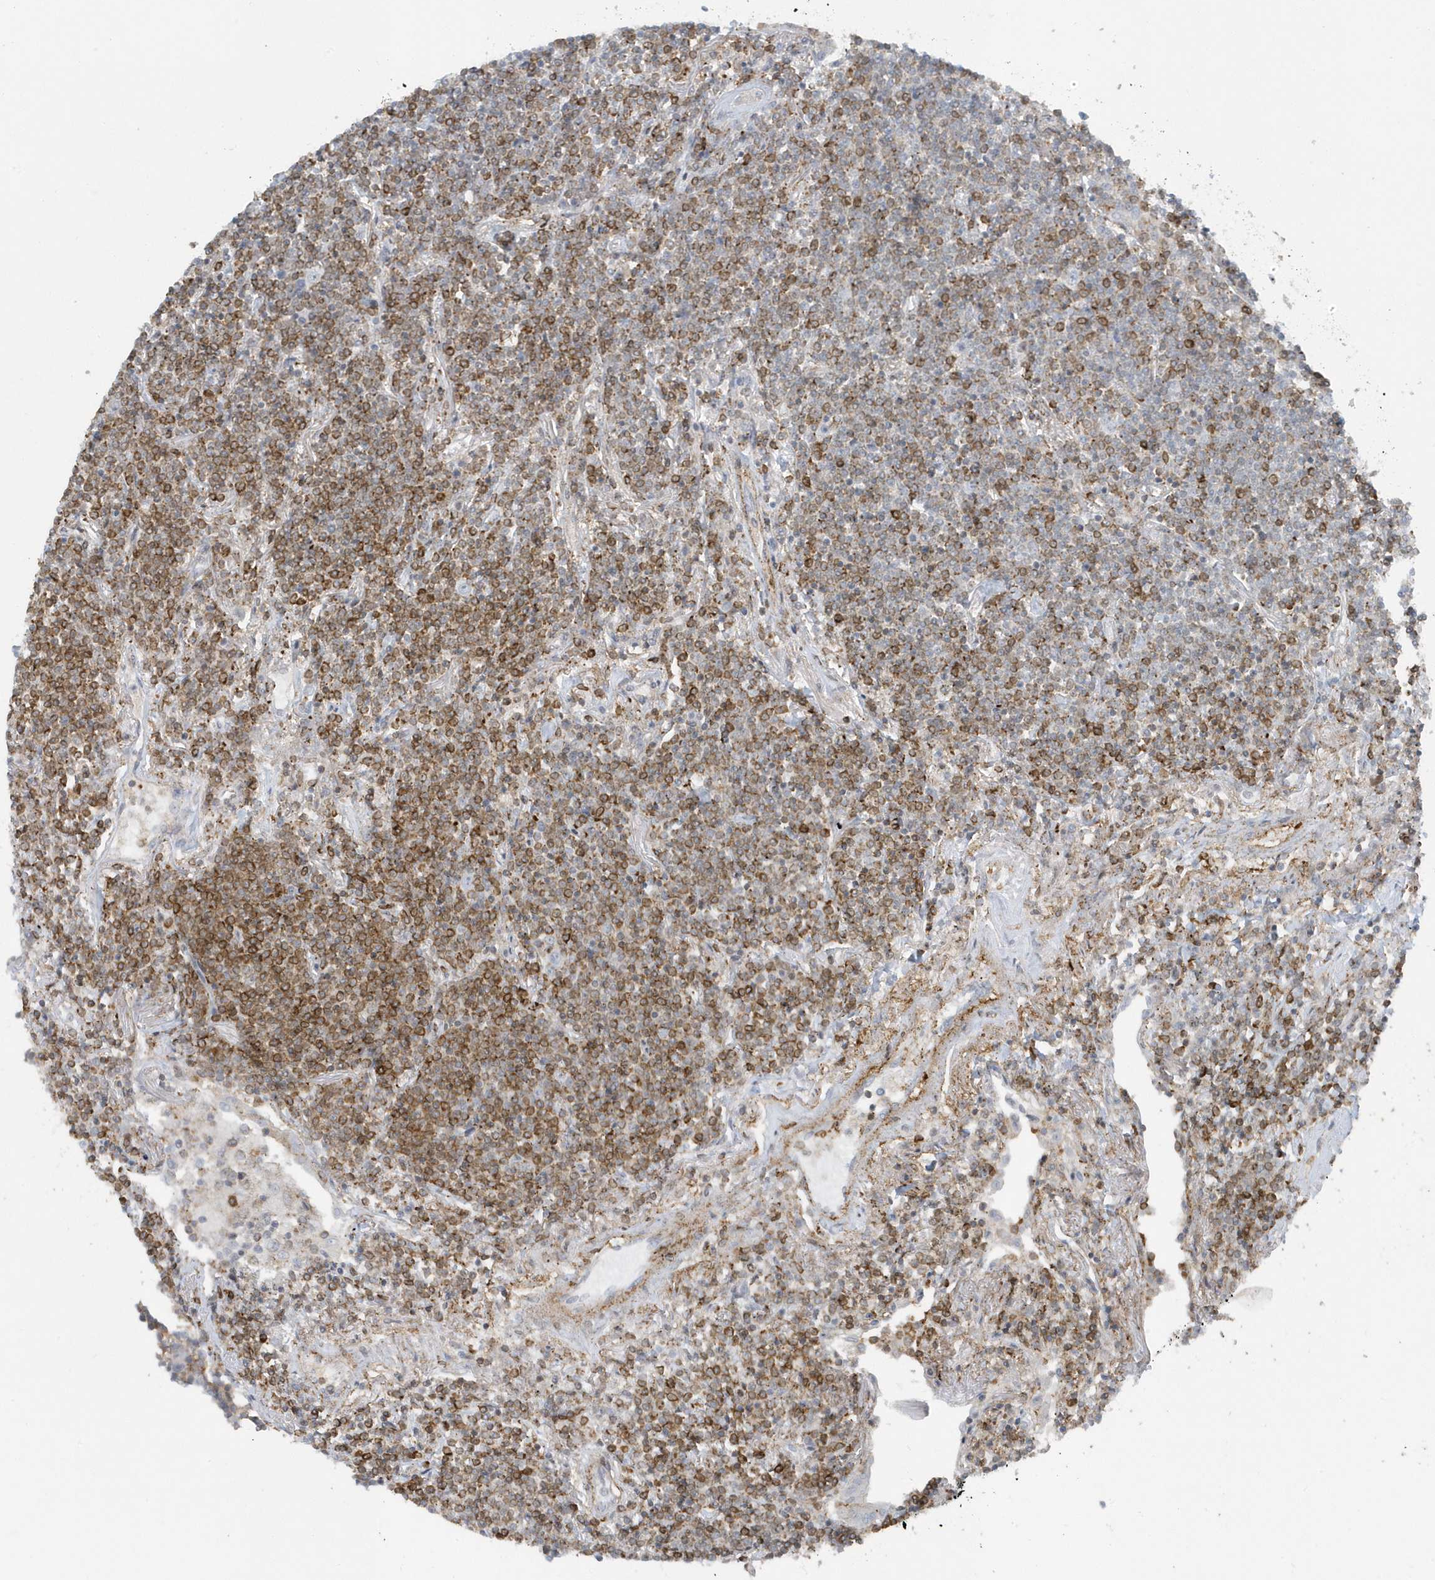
{"staining": {"intensity": "moderate", "quantity": ">75%", "location": "cytoplasmic/membranous"}, "tissue": "lymphoma", "cell_type": "Tumor cells", "image_type": "cancer", "snomed": [{"axis": "morphology", "description": "Malignant lymphoma, non-Hodgkin's type, Low grade"}, {"axis": "topography", "description": "Lung"}], "caption": "Moderate cytoplasmic/membranous protein positivity is seen in approximately >75% of tumor cells in low-grade malignant lymphoma, non-Hodgkin's type.", "gene": "CACNB2", "patient": {"sex": "female", "age": 71}}